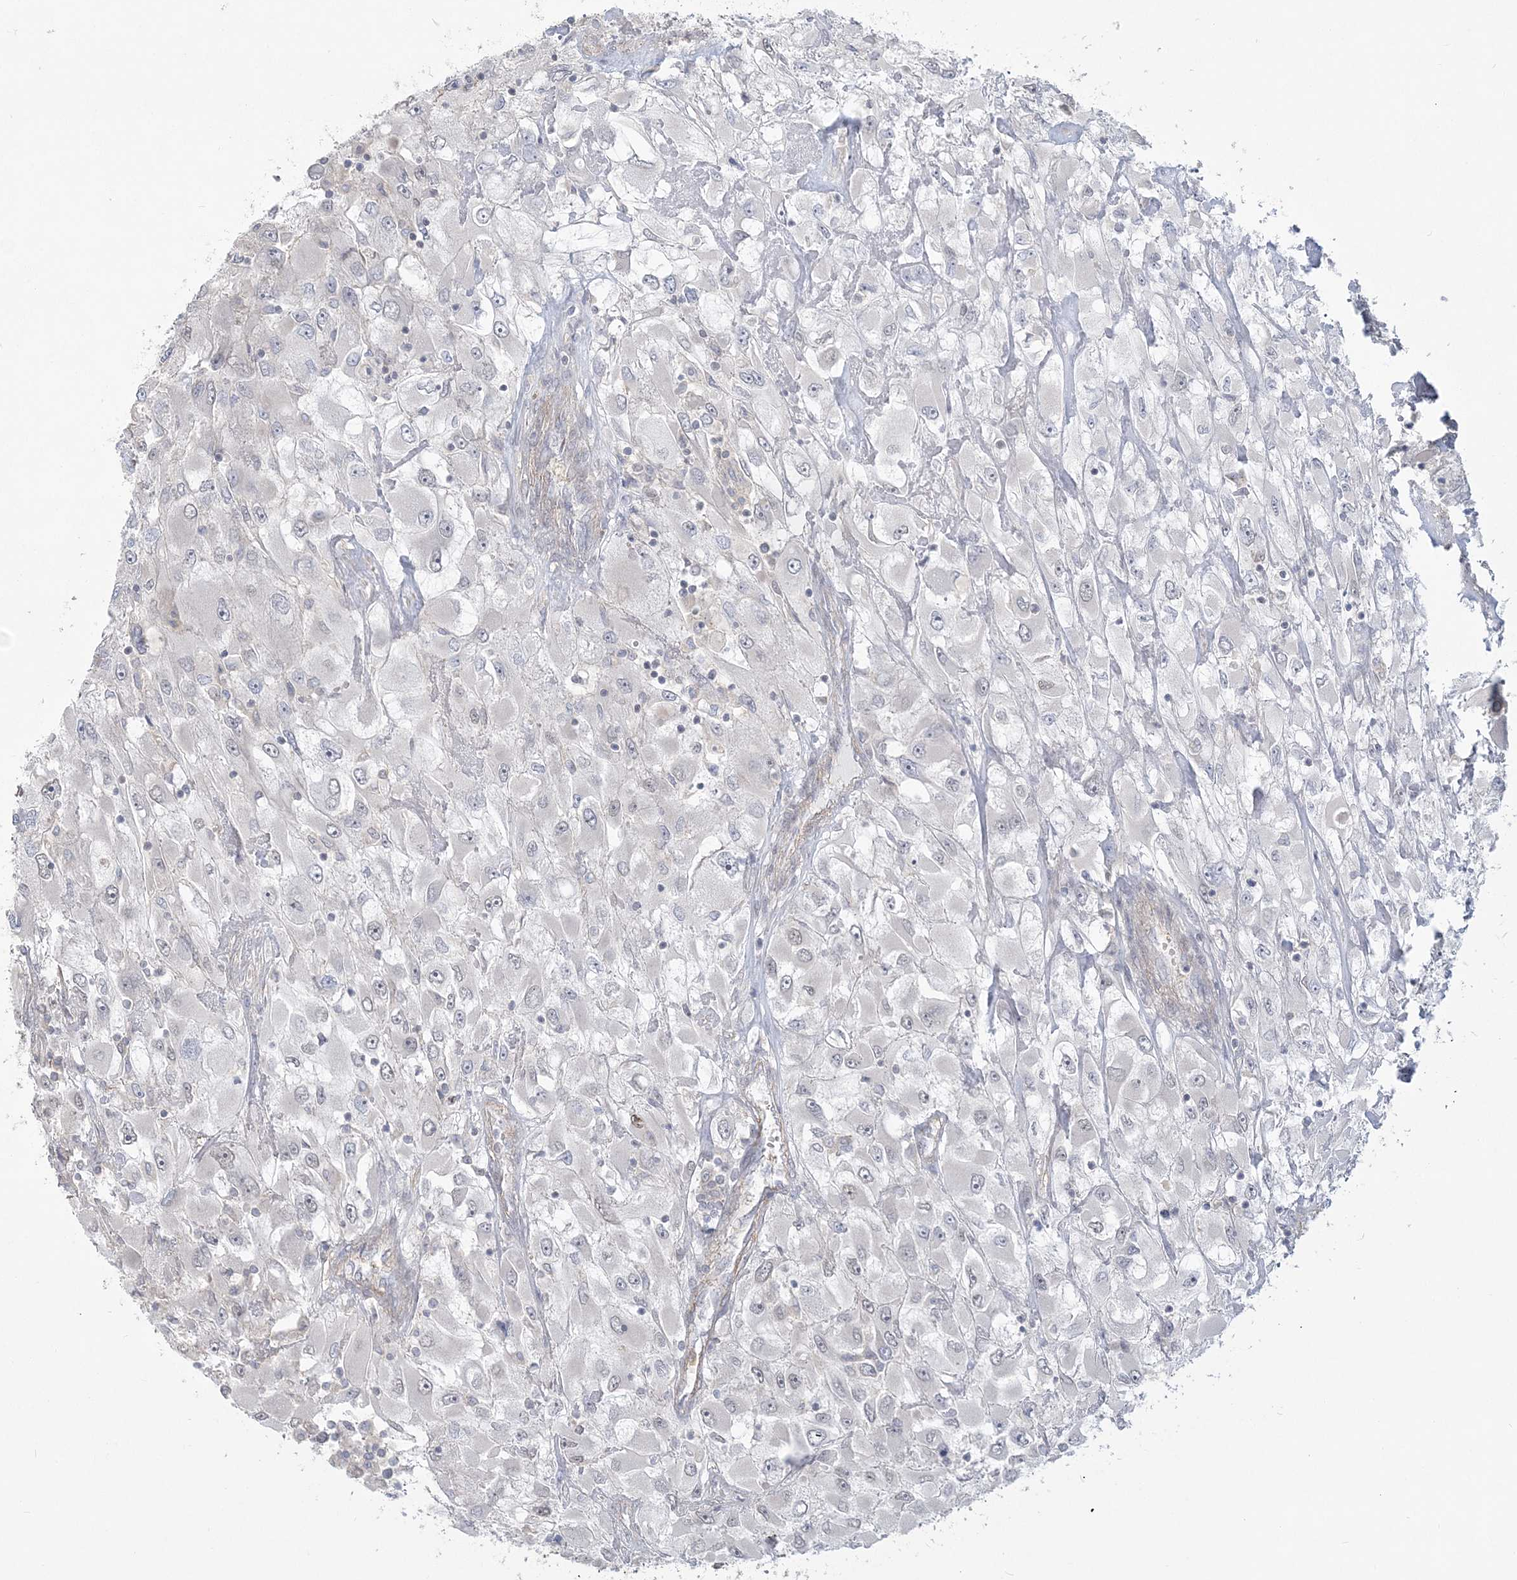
{"staining": {"intensity": "negative", "quantity": "none", "location": "none"}, "tissue": "renal cancer", "cell_type": "Tumor cells", "image_type": "cancer", "snomed": [{"axis": "morphology", "description": "Adenocarcinoma, NOS"}, {"axis": "topography", "description": "Kidney"}], "caption": "This is an IHC micrograph of renal cancer (adenocarcinoma). There is no staining in tumor cells.", "gene": "ANKS1A", "patient": {"sex": "female", "age": 52}}